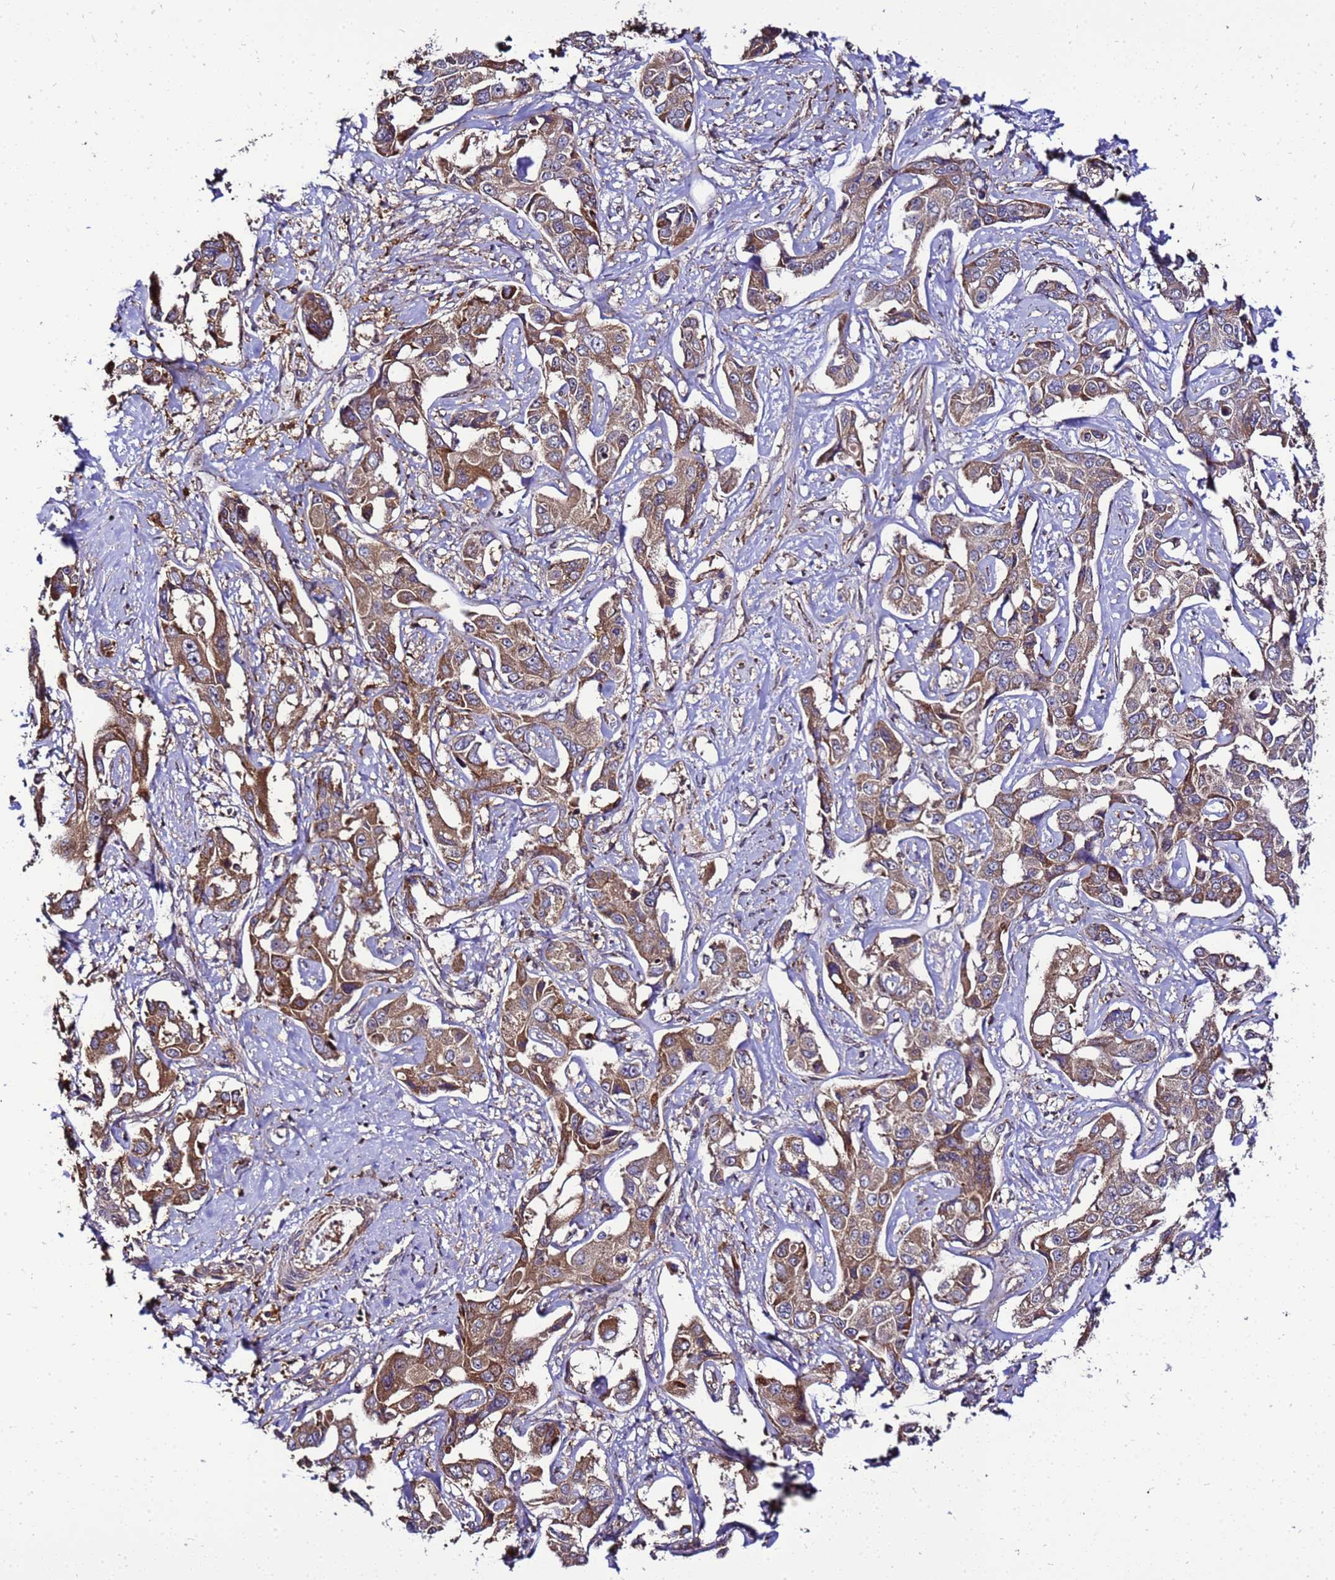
{"staining": {"intensity": "moderate", "quantity": ">75%", "location": "cytoplasmic/membranous"}, "tissue": "liver cancer", "cell_type": "Tumor cells", "image_type": "cancer", "snomed": [{"axis": "morphology", "description": "Cholangiocarcinoma"}, {"axis": "topography", "description": "Liver"}], "caption": "An image showing moderate cytoplasmic/membranous positivity in approximately >75% of tumor cells in cholangiocarcinoma (liver), as visualized by brown immunohistochemical staining.", "gene": "TRABD", "patient": {"sex": "male", "age": 59}}